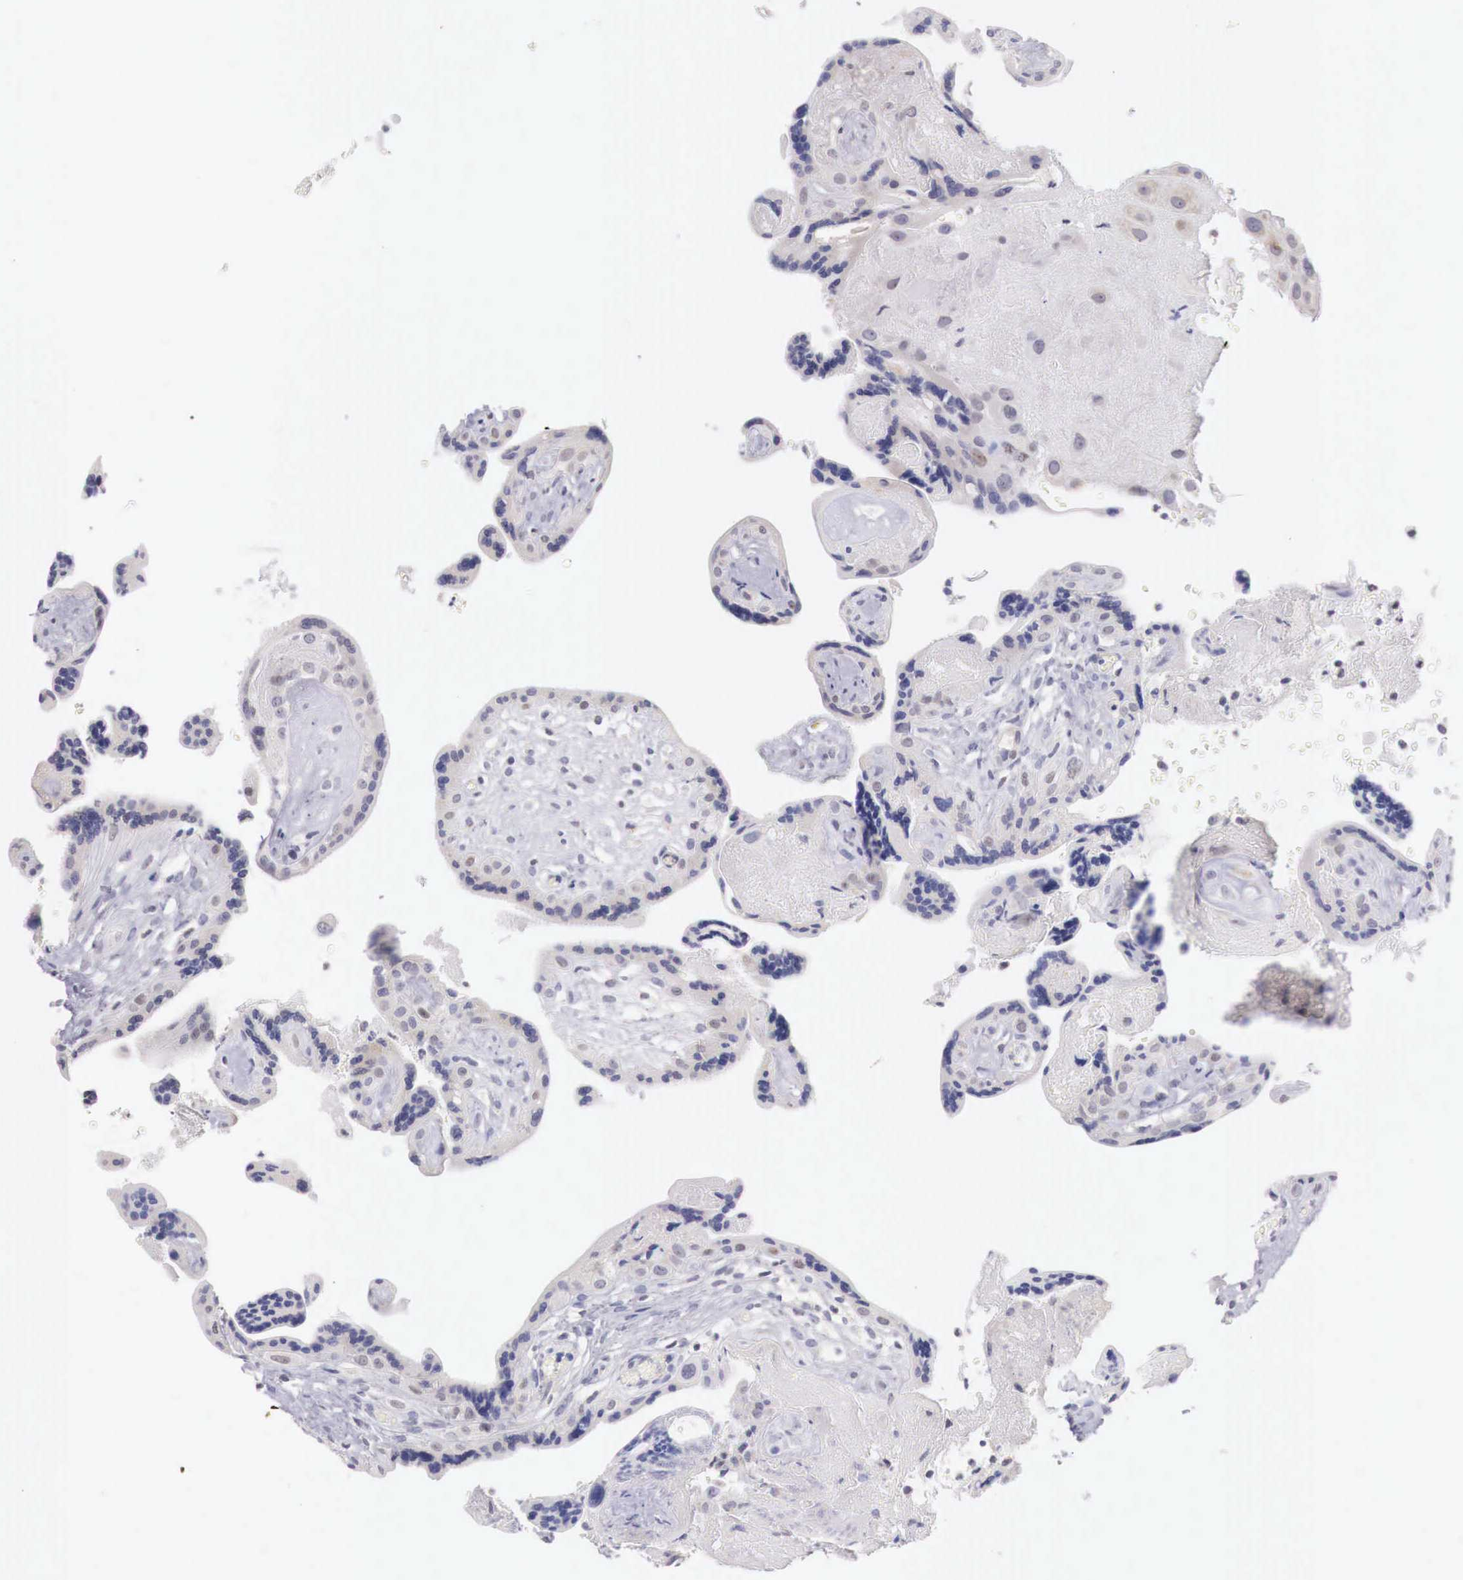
{"staining": {"intensity": "negative", "quantity": "none", "location": "none"}, "tissue": "placenta", "cell_type": "Trophoblastic cells", "image_type": "normal", "snomed": [{"axis": "morphology", "description": "Normal tissue, NOS"}, {"axis": "topography", "description": "Placenta"}], "caption": "Trophoblastic cells are negative for brown protein staining in unremarkable placenta. (DAB immunohistochemistry visualized using brightfield microscopy, high magnification).", "gene": "TRIM13", "patient": {"sex": "female", "age": 24}}